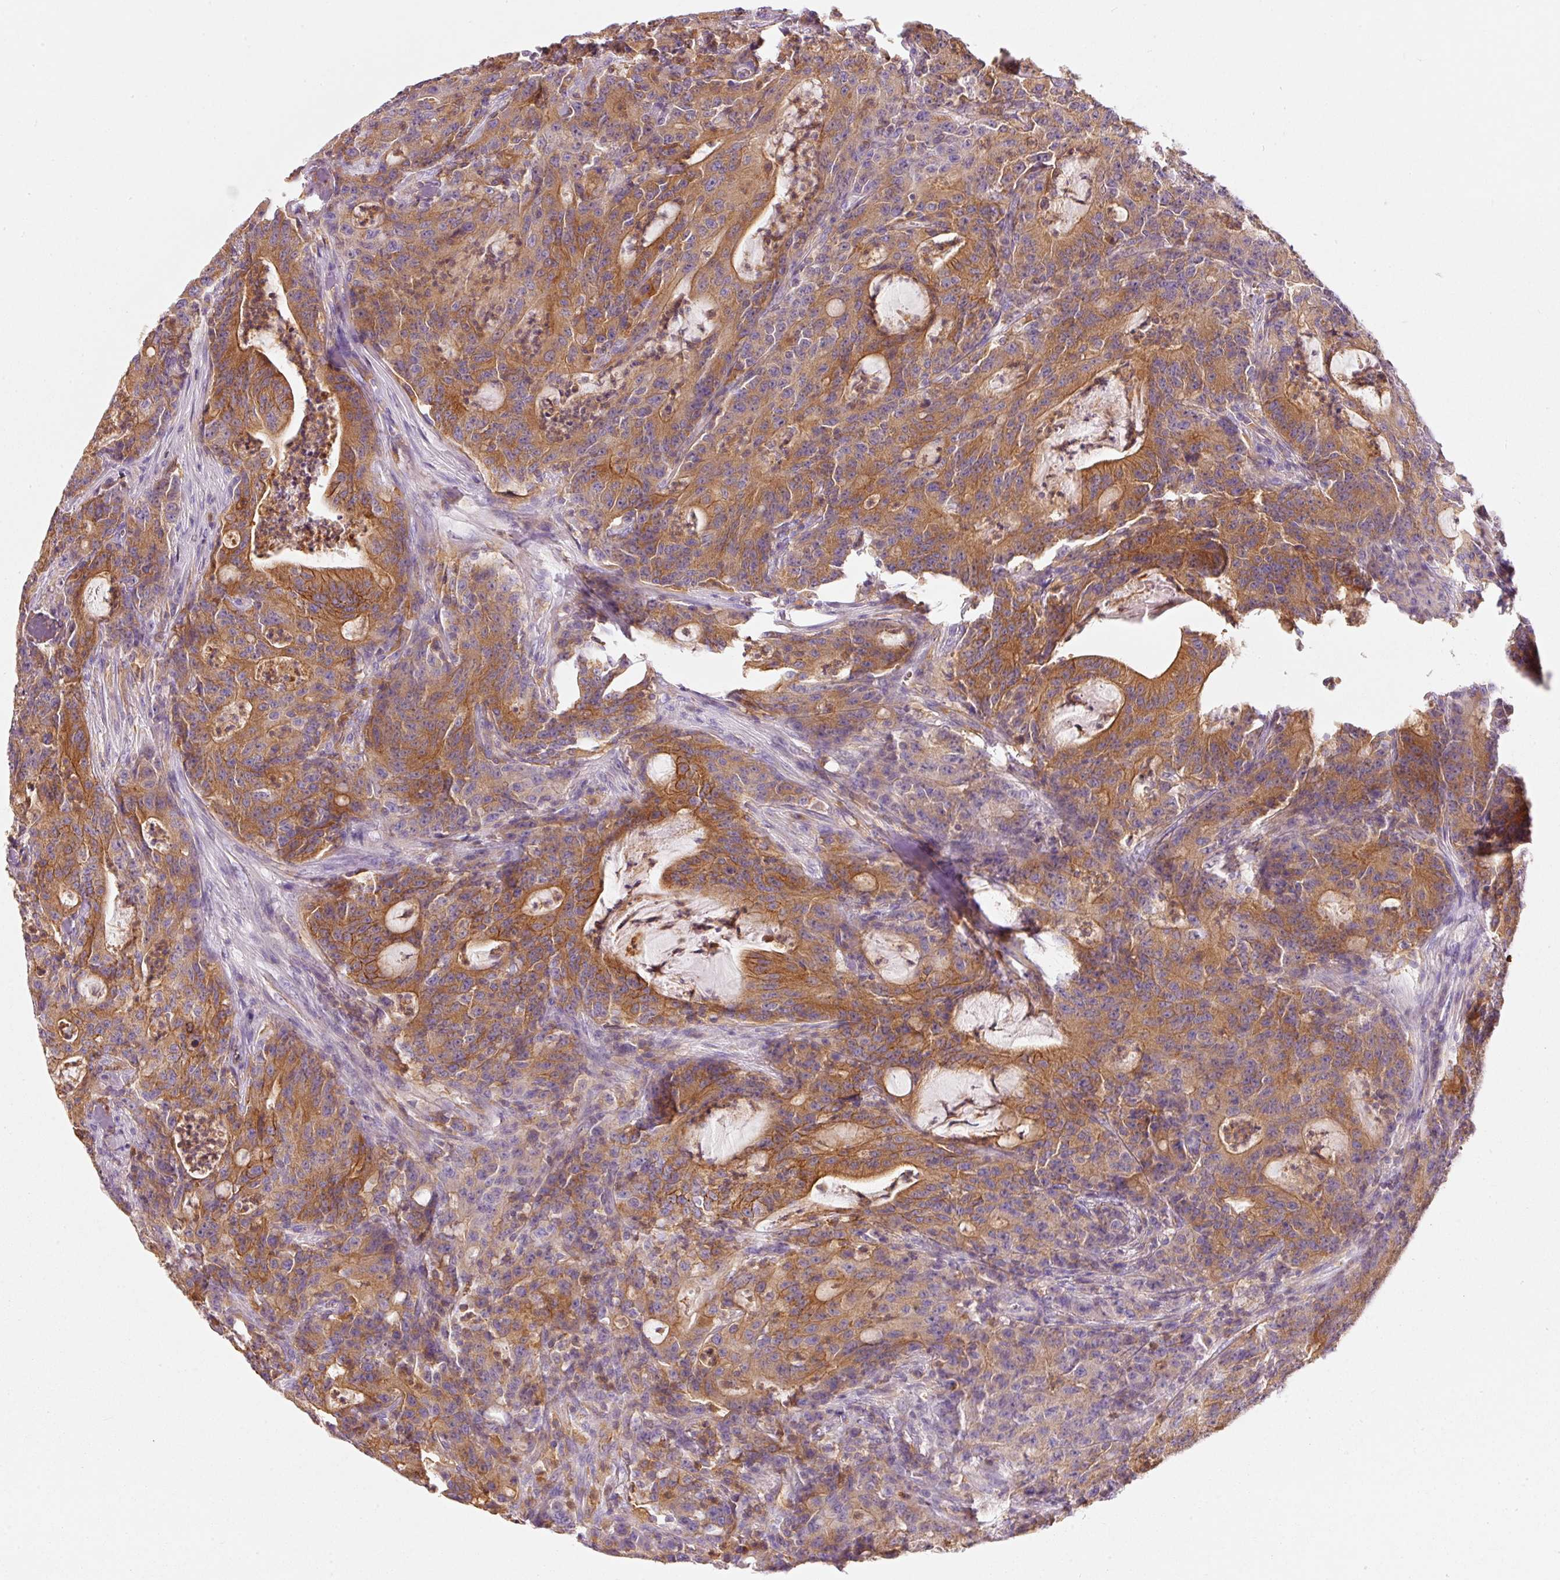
{"staining": {"intensity": "moderate", "quantity": ">75%", "location": "cytoplasmic/membranous"}, "tissue": "colorectal cancer", "cell_type": "Tumor cells", "image_type": "cancer", "snomed": [{"axis": "morphology", "description": "Adenocarcinoma, NOS"}, {"axis": "topography", "description": "Colon"}], "caption": "High-power microscopy captured an immunohistochemistry (IHC) micrograph of colorectal cancer (adenocarcinoma), revealing moderate cytoplasmic/membranous expression in approximately >75% of tumor cells.", "gene": "IQGAP2", "patient": {"sex": "male", "age": 83}}